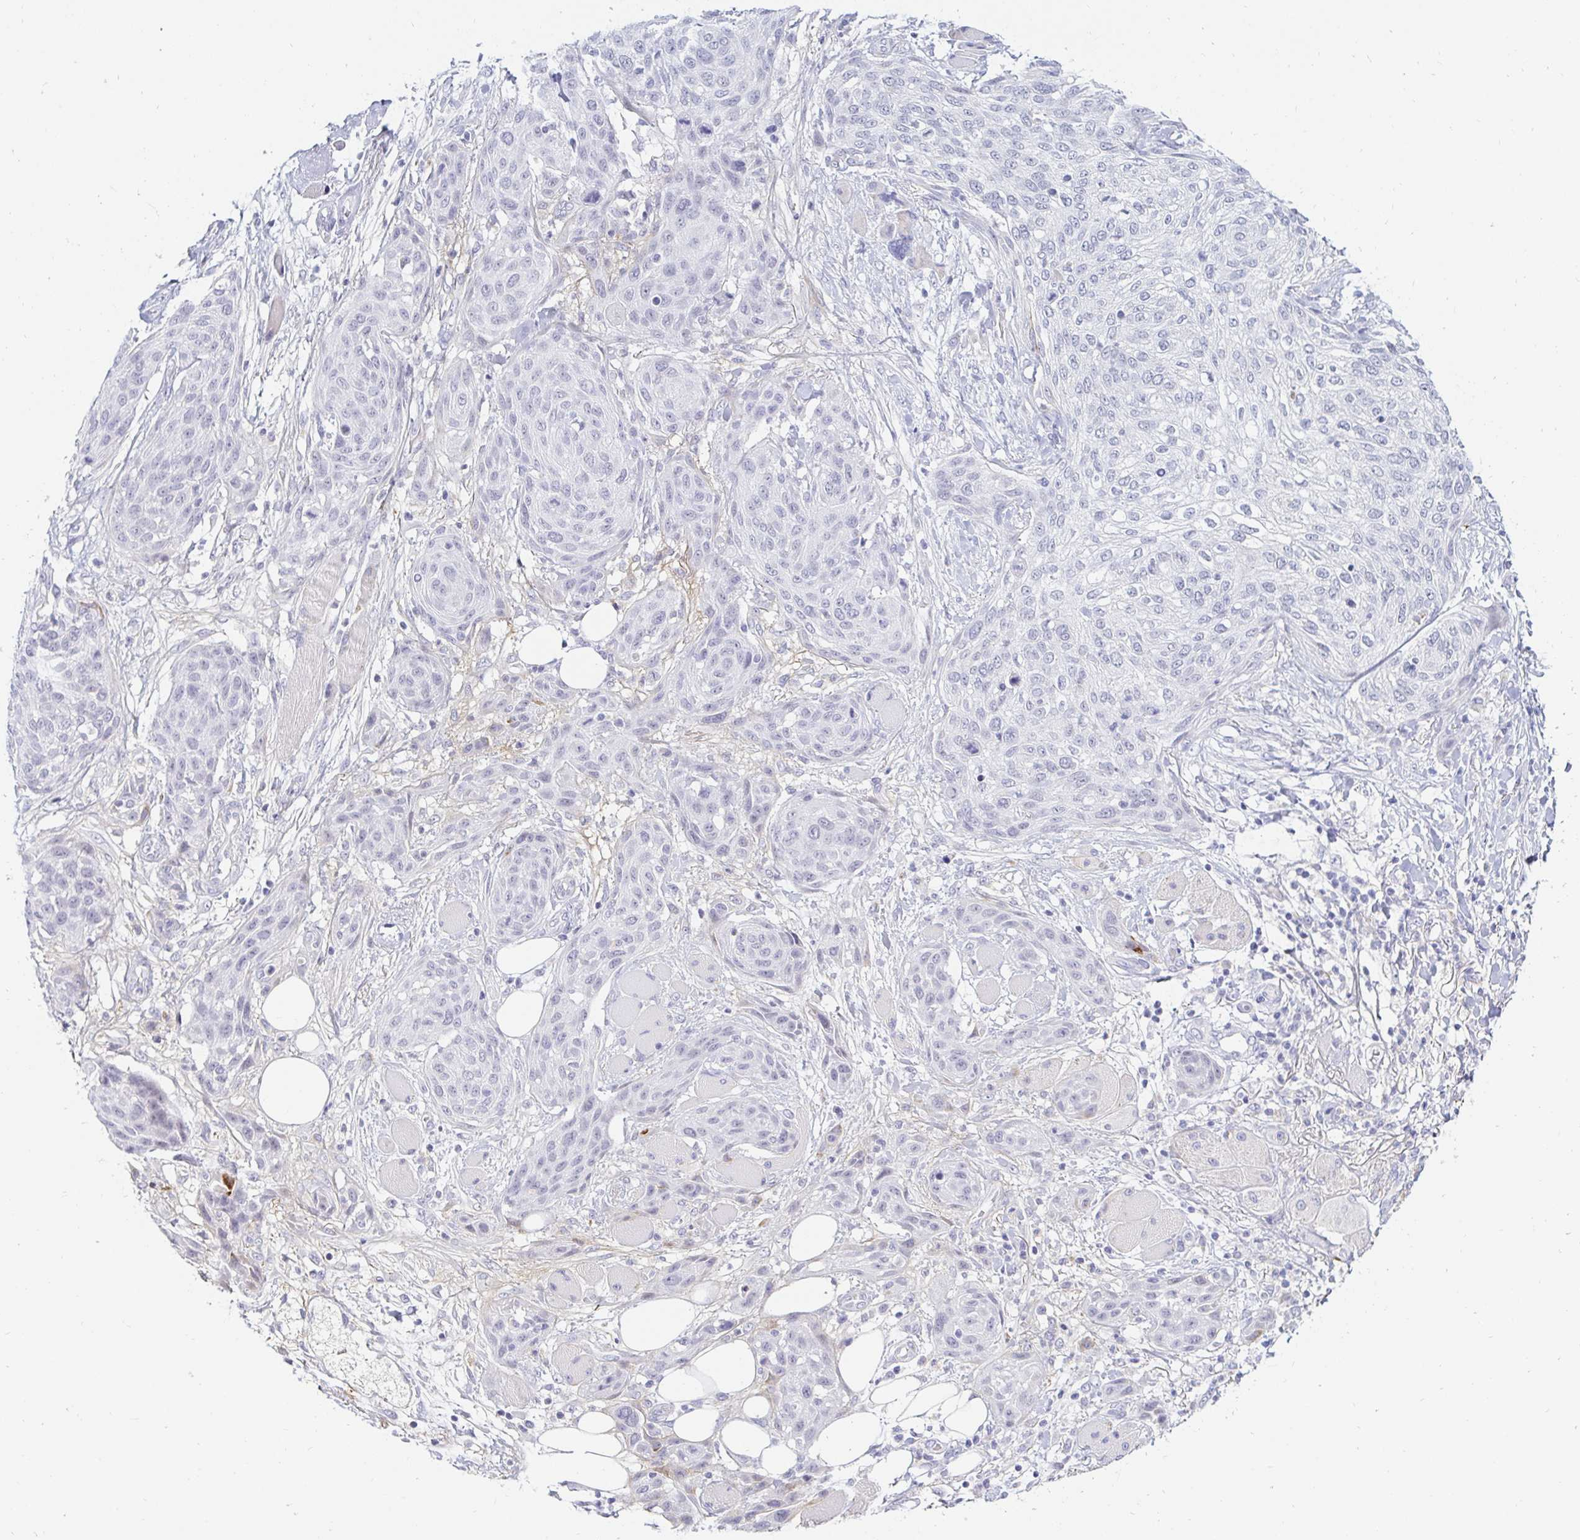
{"staining": {"intensity": "negative", "quantity": "none", "location": "none"}, "tissue": "skin cancer", "cell_type": "Tumor cells", "image_type": "cancer", "snomed": [{"axis": "morphology", "description": "Squamous cell carcinoma, NOS"}, {"axis": "topography", "description": "Skin"}], "caption": "Tumor cells show no significant expression in skin squamous cell carcinoma.", "gene": "OR51D1", "patient": {"sex": "female", "age": 87}}